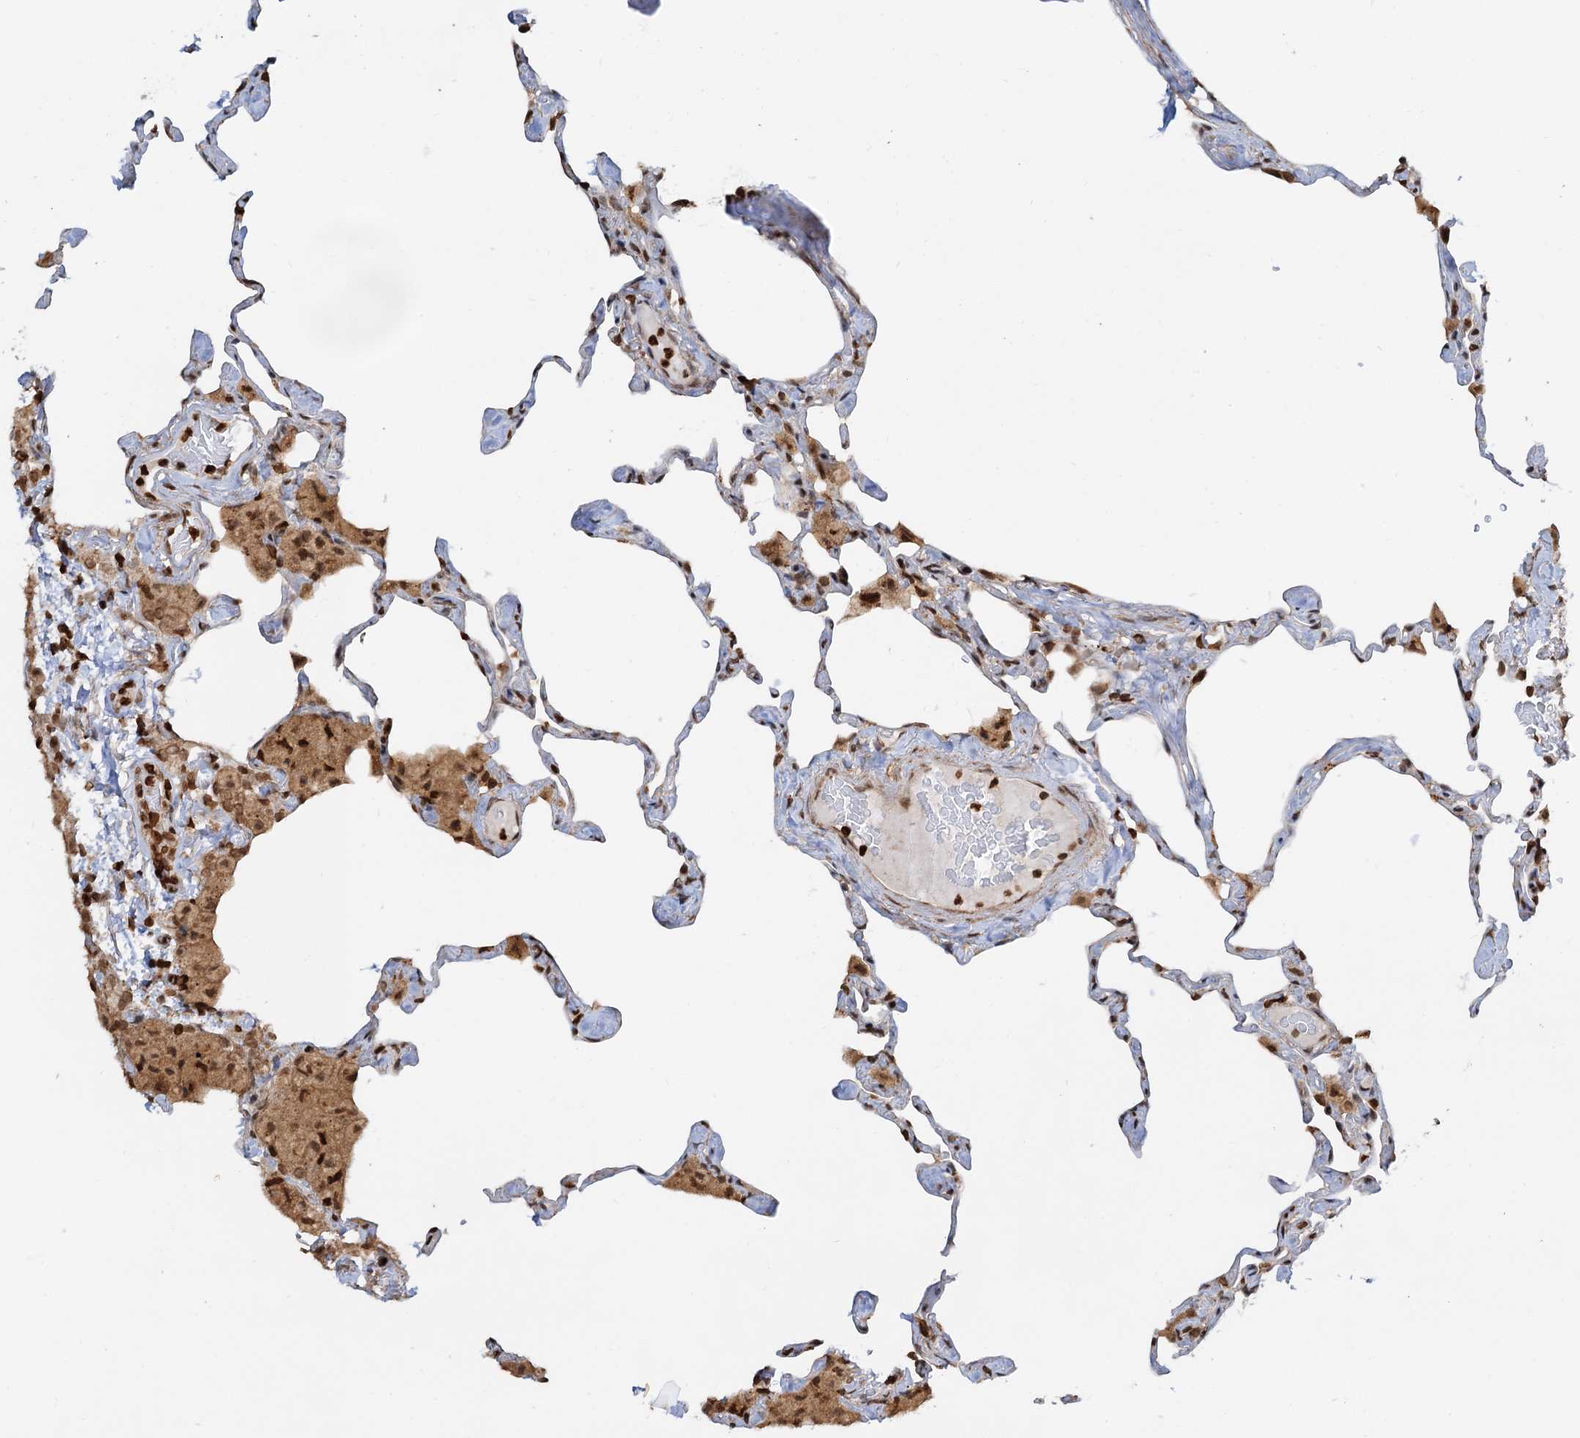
{"staining": {"intensity": "moderate", "quantity": "25%-75%", "location": "nuclear"}, "tissue": "lung", "cell_type": "Alveolar cells", "image_type": "normal", "snomed": [{"axis": "morphology", "description": "Normal tissue, NOS"}, {"axis": "topography", "description": "Lung"}], "caption": "This photomicrograph shows immunohistochemistry (IHC) staining of benign human lung, with medium moderate nuclear staining in approximately 25%-75% of alveolar cells.", "gene": "ZC3H13", "patient": {"sex": "male", "age": 65}}